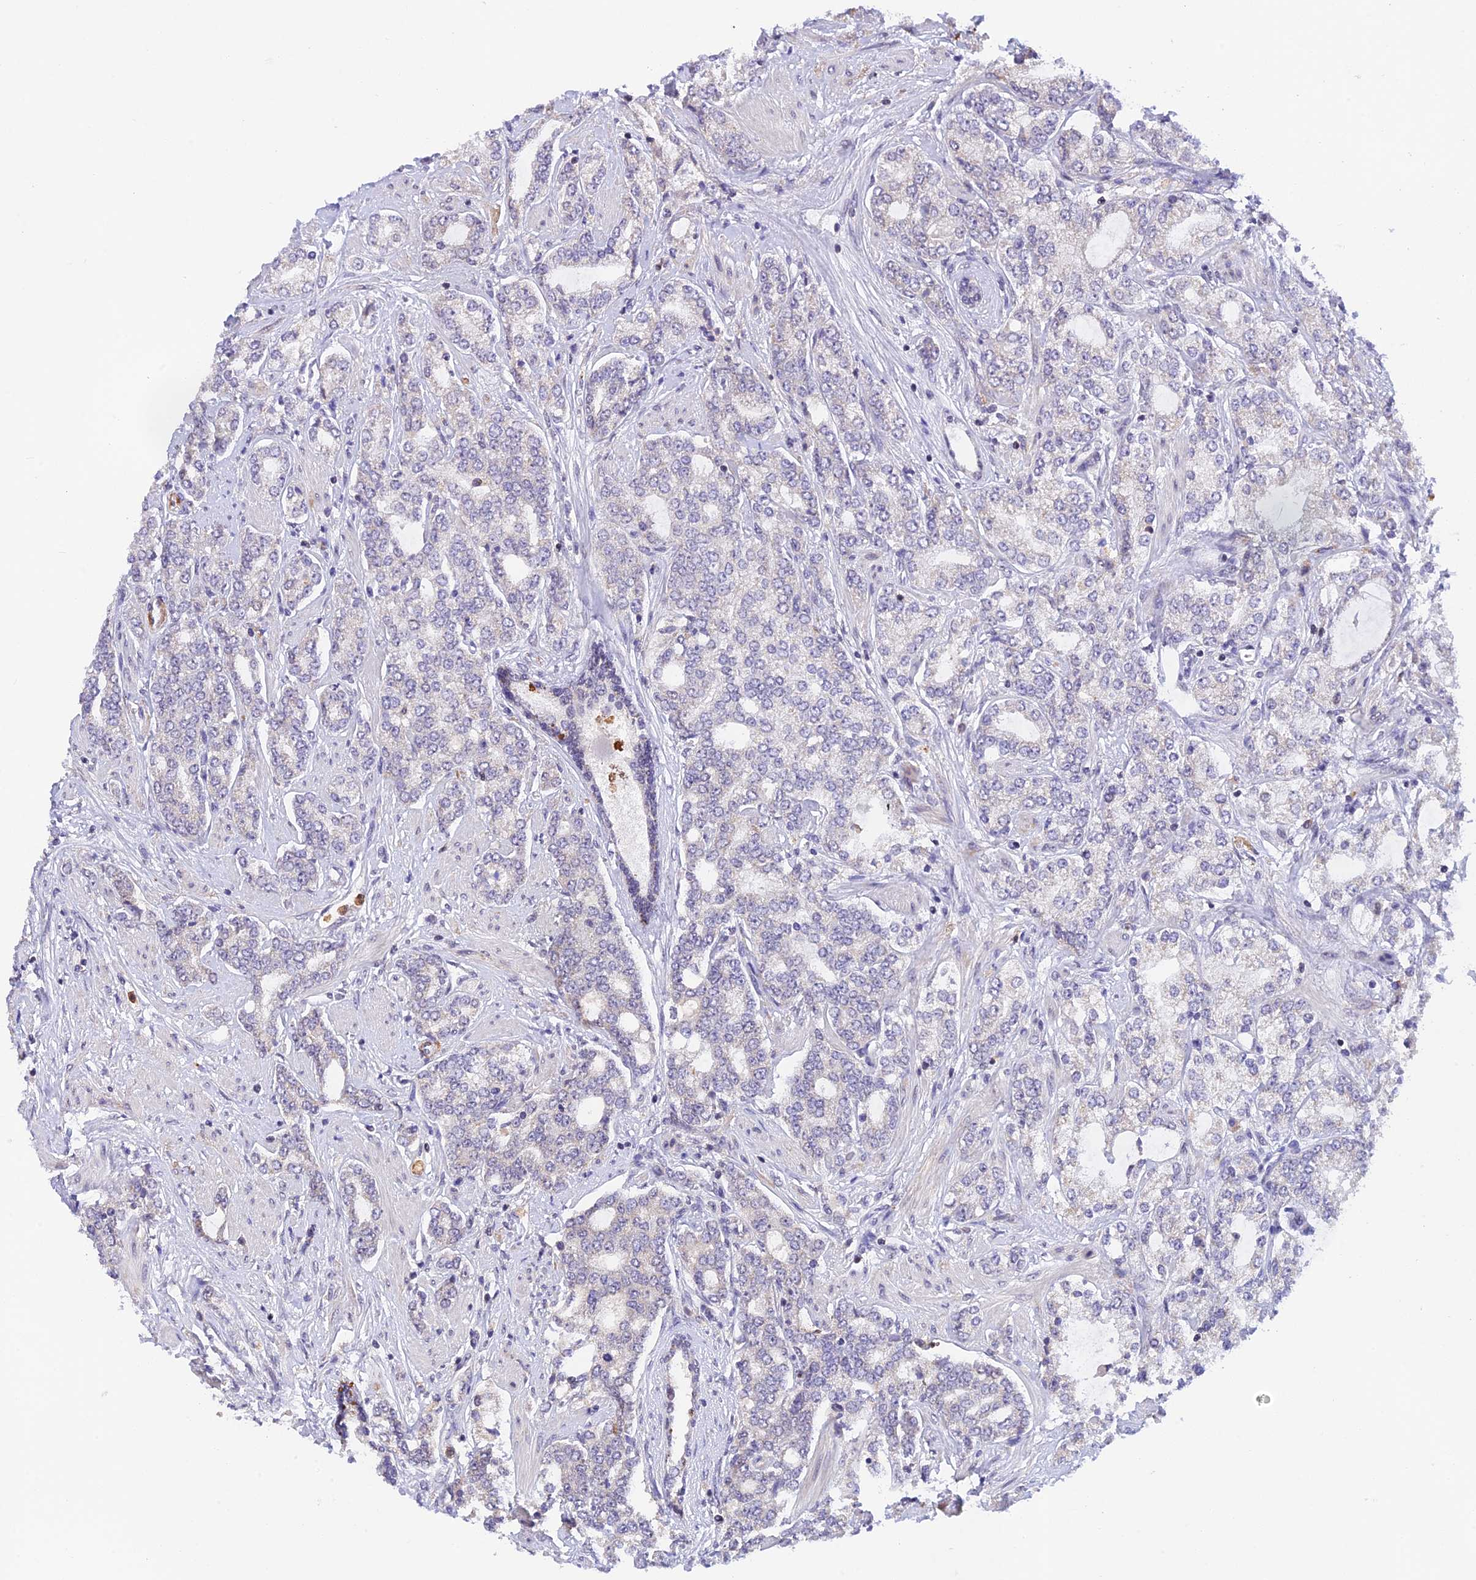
{"staining": {"intensity": "negative", "quantity": "none", "location": "none"}, "tissue": "prostate cancer", "cell_type": "Tumor cells", "image_type": "cancer", "snomed": [{"axis": "morphology", "description": "Adenocarcinoma, High grade"}, {"axis": "topography", "description": "Prostate"}], "caption": "IHC histopathology image of prostate adenocarcinoma (high-grade) stained for a protein (brown), which displays no staining in tumor cells.", "gene": "PEX16", "patient": {"sex": "male", "age": 64}}